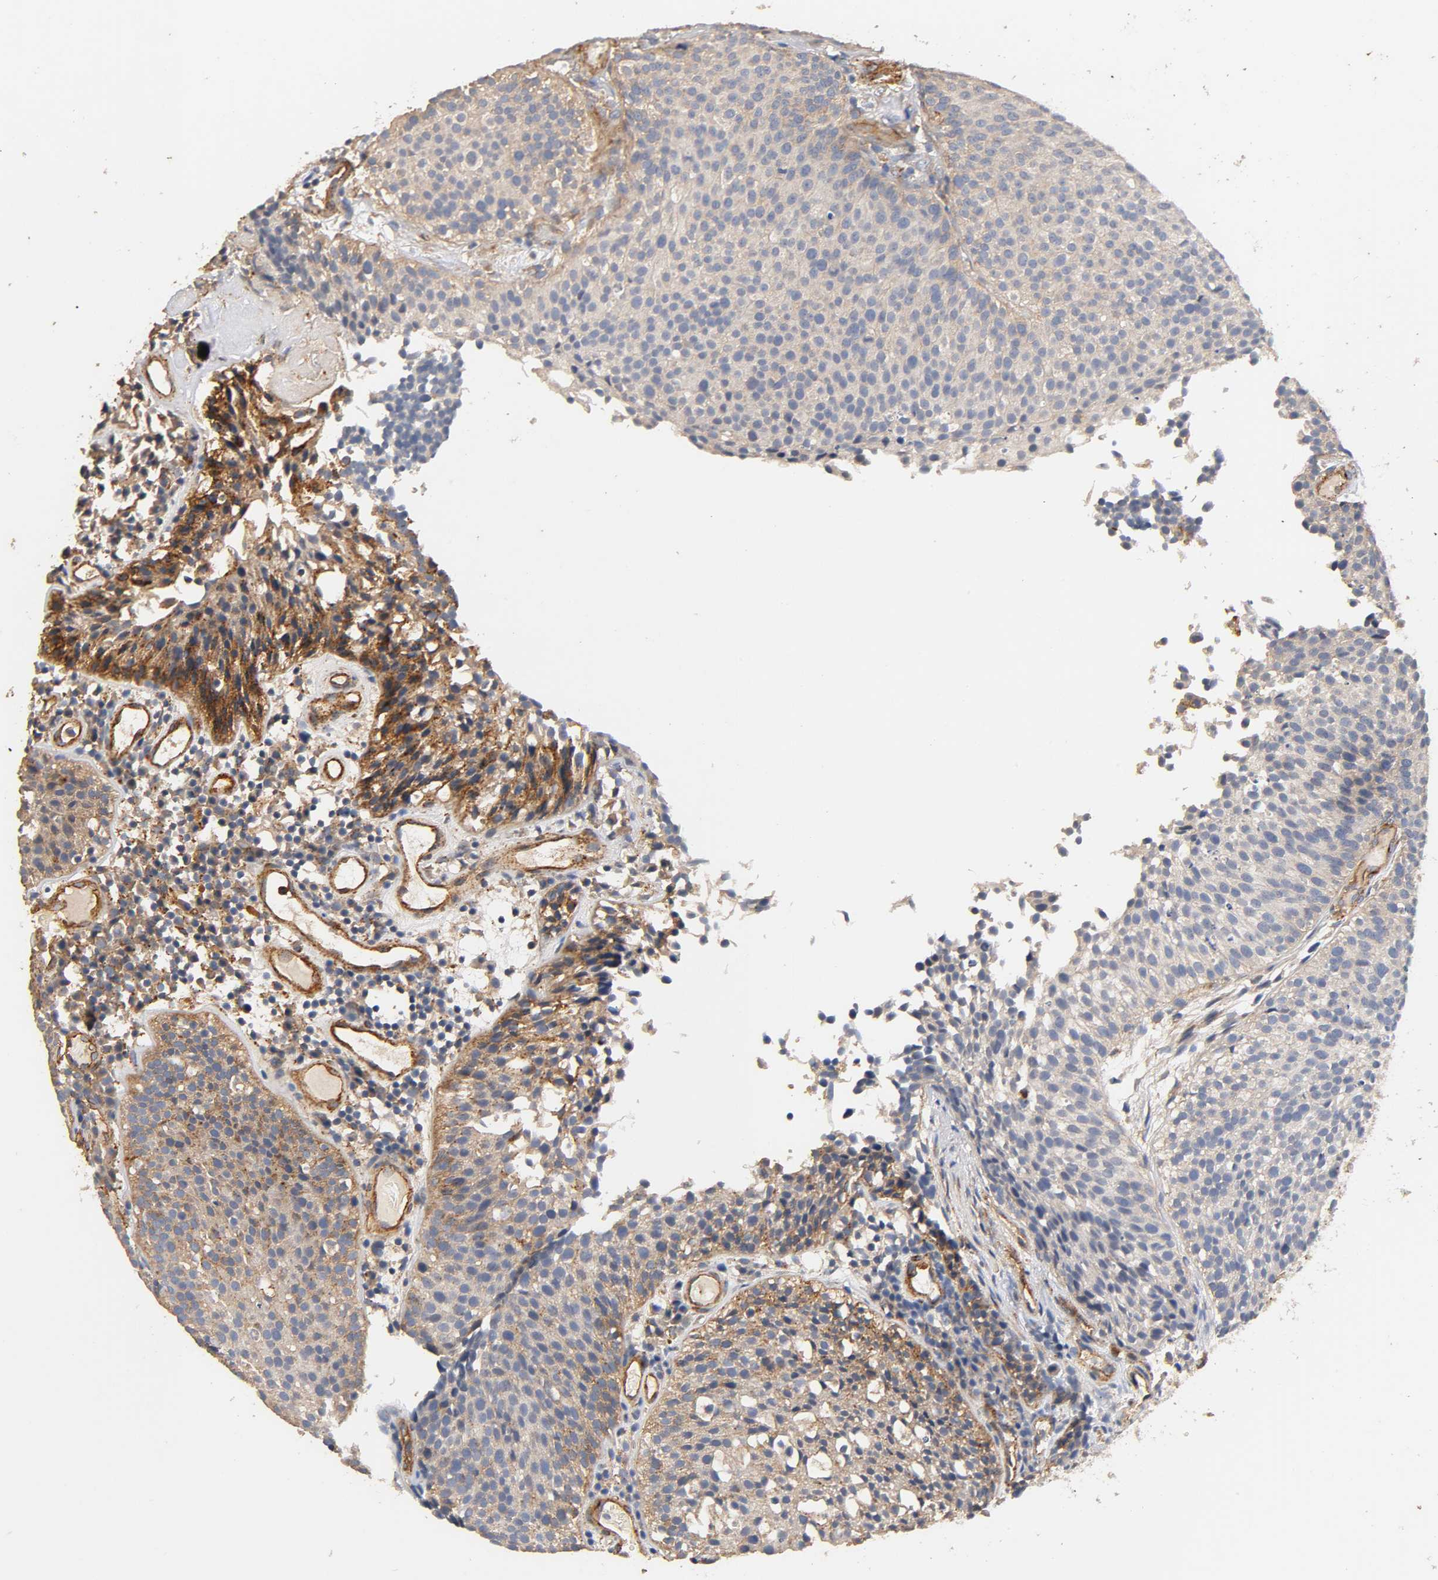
{"staining": {"intensity": "weak", "quantity": "<25%", "location": "cytoplasmic/membranous"}, "tissue": "urothelial cancer", "cell_type": "Tumor cells", "image_type": "cancer", "snomed": [{"axis": "morphology", "description": "Urothelial carcinoma, Low grade"}, {"axis": "topography", "description": "Urinary bladder"}], "caption": "The immunohistochemistry (IHC) histopathology image has no significant positivity in tumor cells of urothelial cancer tissue. Brightfield microscopy of immunohistochemistry stained with DAB (brown) and hematoxylin (blue), captured at high magnification.", "gene": "IFITM3", "patient": {"sex": "male", "age": 85}}